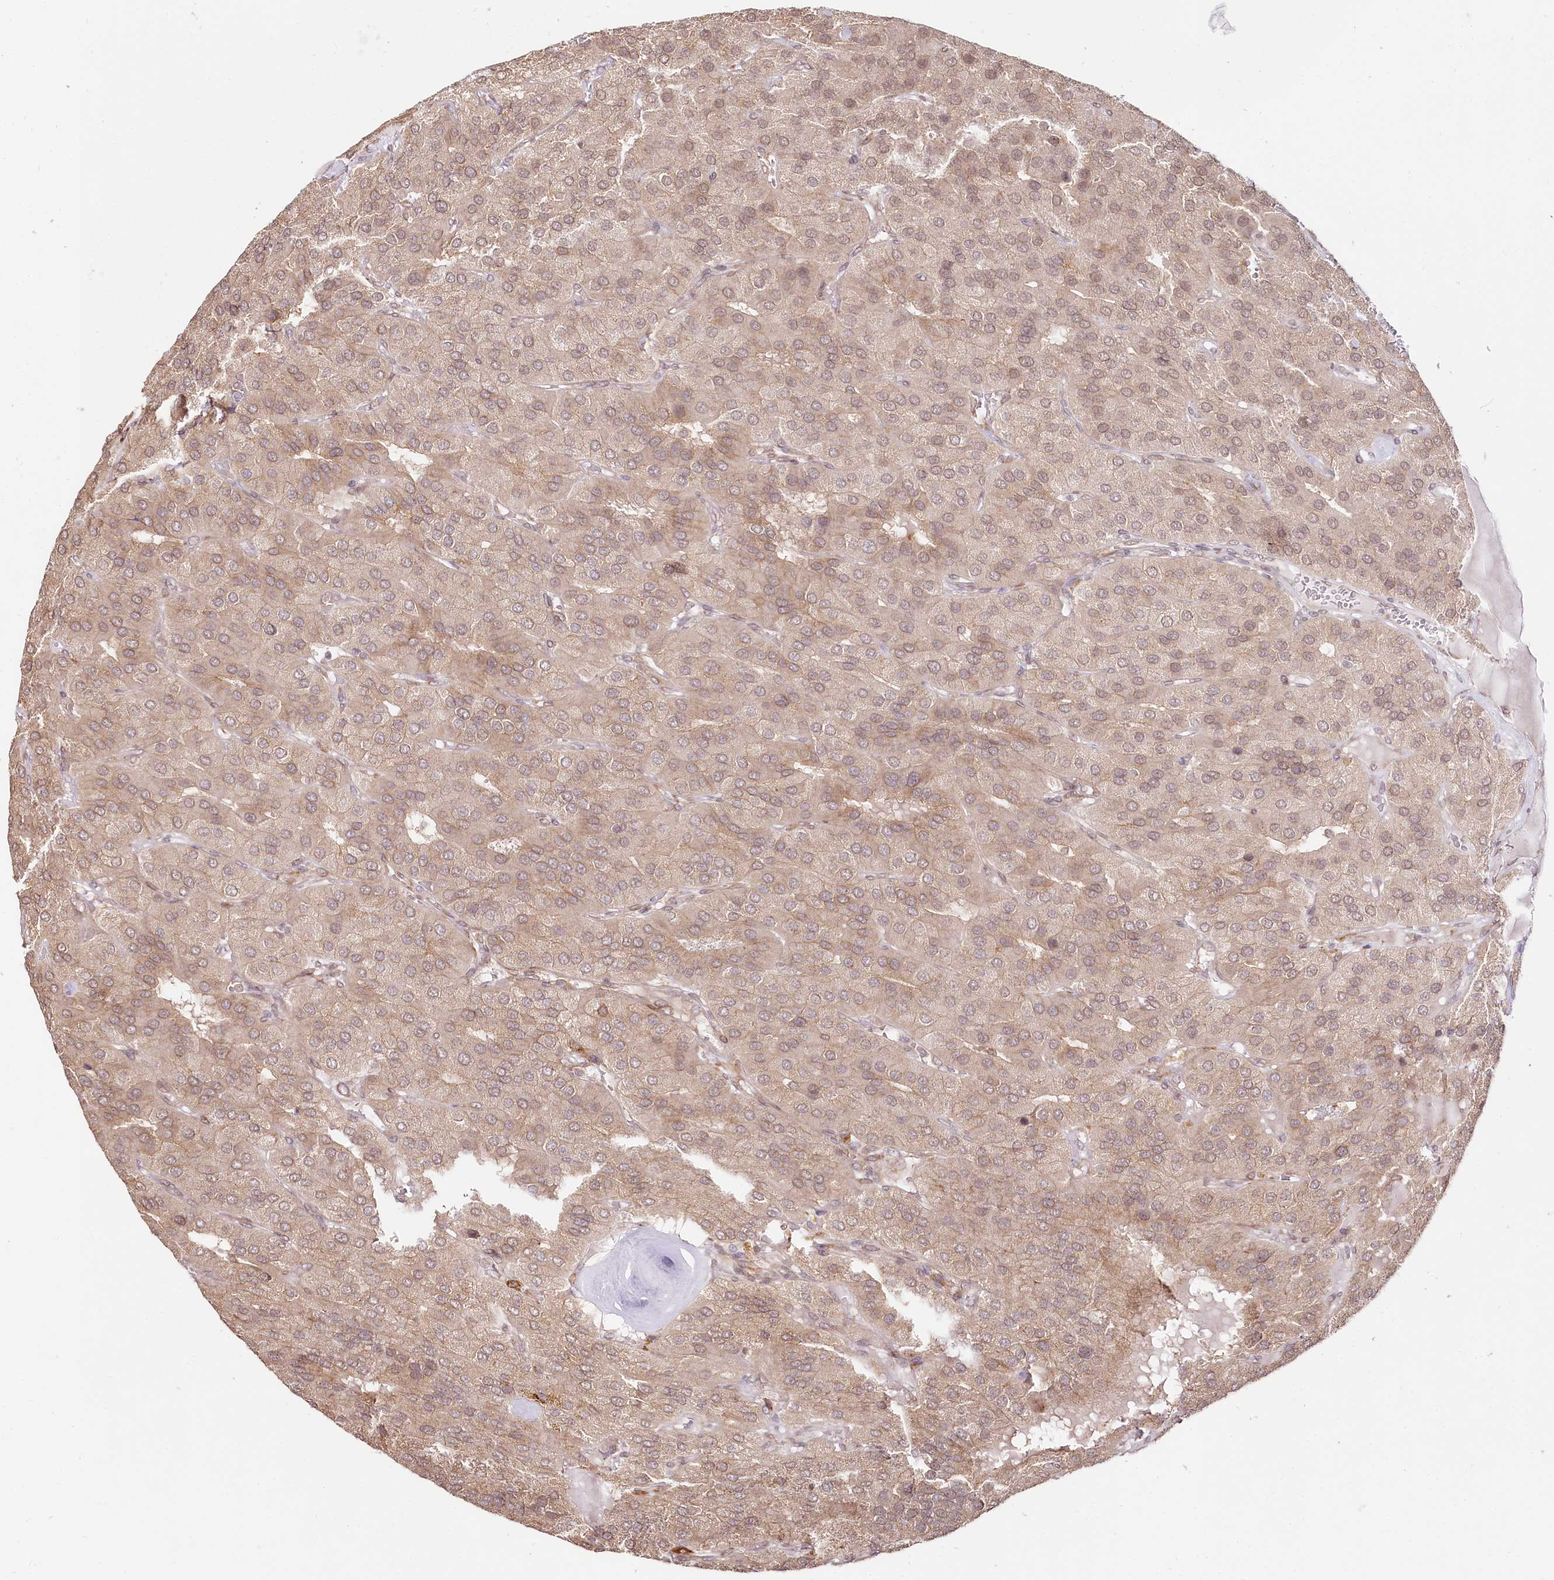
{"staining": {"intensity": "weak", "quantity": ">75%", "location": "cytoplasmic/membranous,nuclear"}, "tissue": "parathyroid gland", "cell_type": "Glandular cells", "image_type": "normal", "snomed": [{"axis": "morphology", "description": "Normal tissue, NOS"}, {"axis": "morphology", "description": "Adenoma, NOS"}, {"axis": "topography", "description": "Parathyroid gland"}], "caption": "Immunohistochemistry (IHC) image of unremarkable parathyroid gland: human parathyroid gland stained using immunohistochemistry (IHC) displays low levels of weak protein expression localized specifically in the cytoplasmic/membranous,nuclear of glandular cells, appearing as a cytoplasmic/membranous,nuclear brown color.", "gene": "CNPY2", "patient": {"sex": "female", "age": 86}}